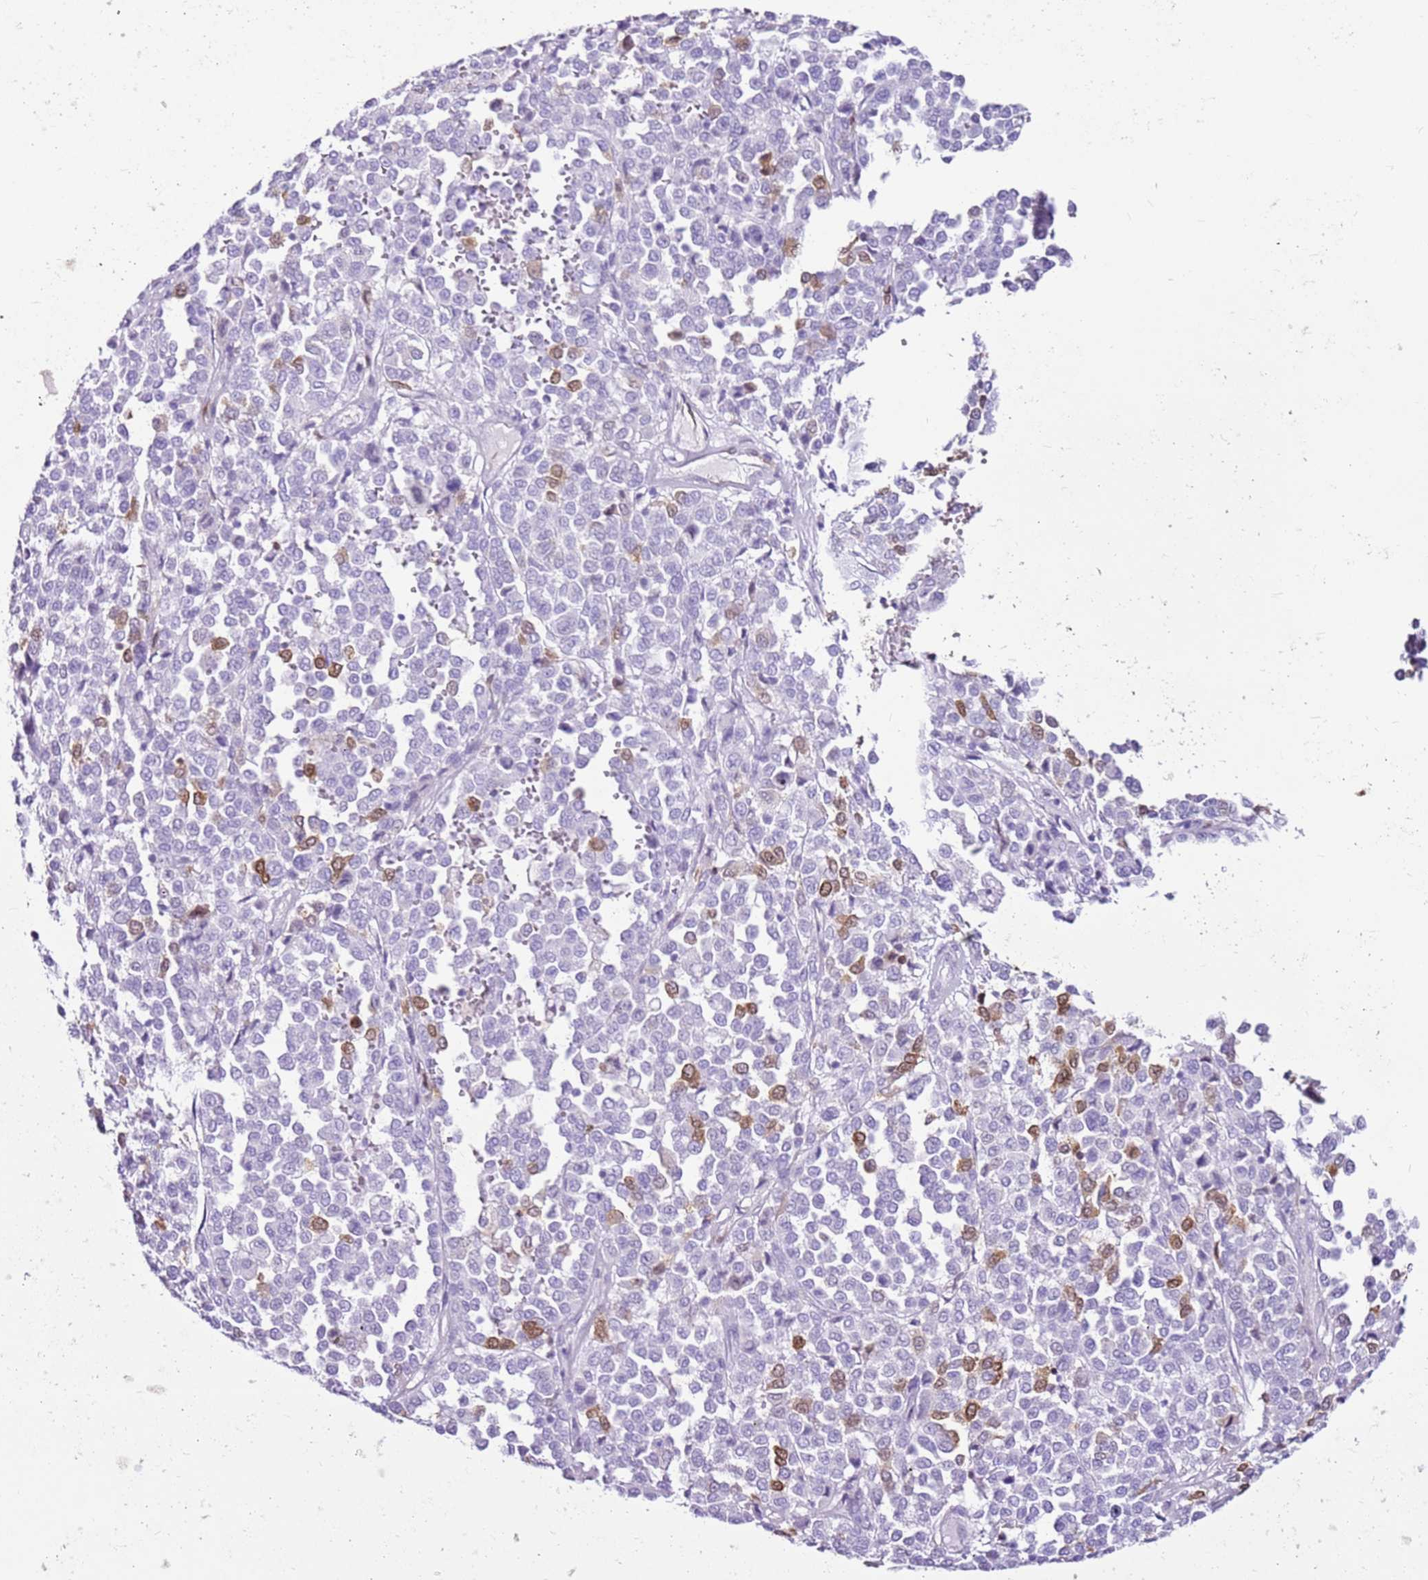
{"staining": {"intensity": "moderate", "quantity": "<25%", "location": "nuclear"}, "tissue": "melanoma", "cell_type": "Tumor cells", "image_type": "cancer", "snomed": [{"axis": "morphology", "description": "Malignant melanoma, Metastatic site"}, {"axis": "topography", "description": "Pancreas"}], "caption": "Moderate nuclear staining for a protein is identified in approximately <25% of tumor cells of malignant melanoma (metastatic site) using IHC.", "gene": "SPC25", "patient": {"sex": "female", "age": 30}}